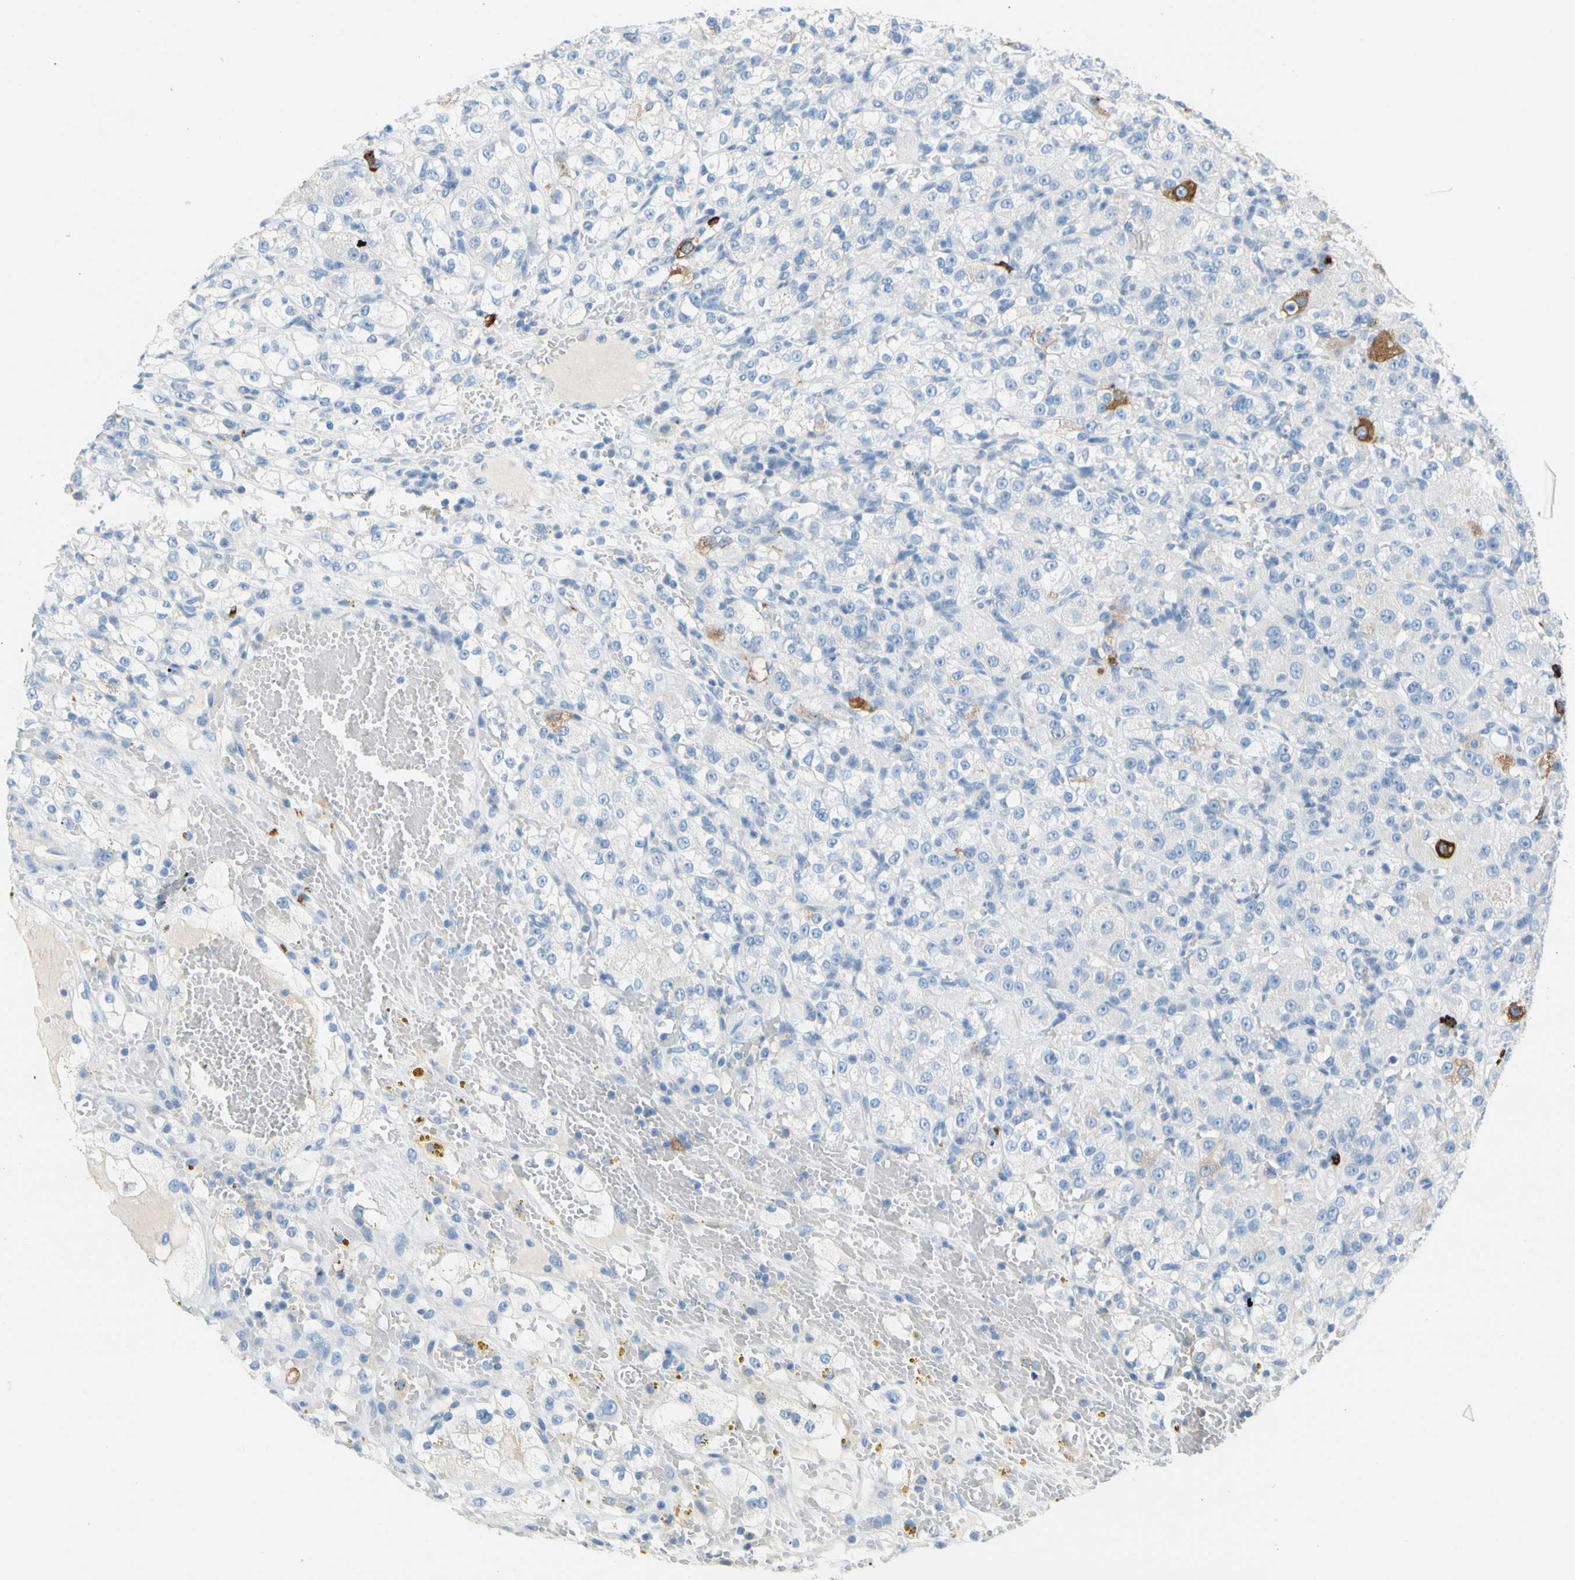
{"staining": {"intensity": "moderate", "quantity": "<25%", "location": "cytoplasmic/membranous"}, "tissue": "renal cancer", "cell_type": "Tumor cells", "image_type": "cancer", "snomed": [{"axis": "morphology", "description": "Normal tissue, NOS"}, {"axis": "morphology", "description": "Adenocarcinoma, NOS"}, {"axis": "topography", "description": "Kidney"}], "caption": "Immunohistochemistry (DAB (3,3'-diaminobenzidine)) staining of renal cancer shows moderate cytoplasmic/membranous protein positivity in about <25% of tumor cells.", "gene": "TACC3", "patient": {"sex": "male", "age": 61}}